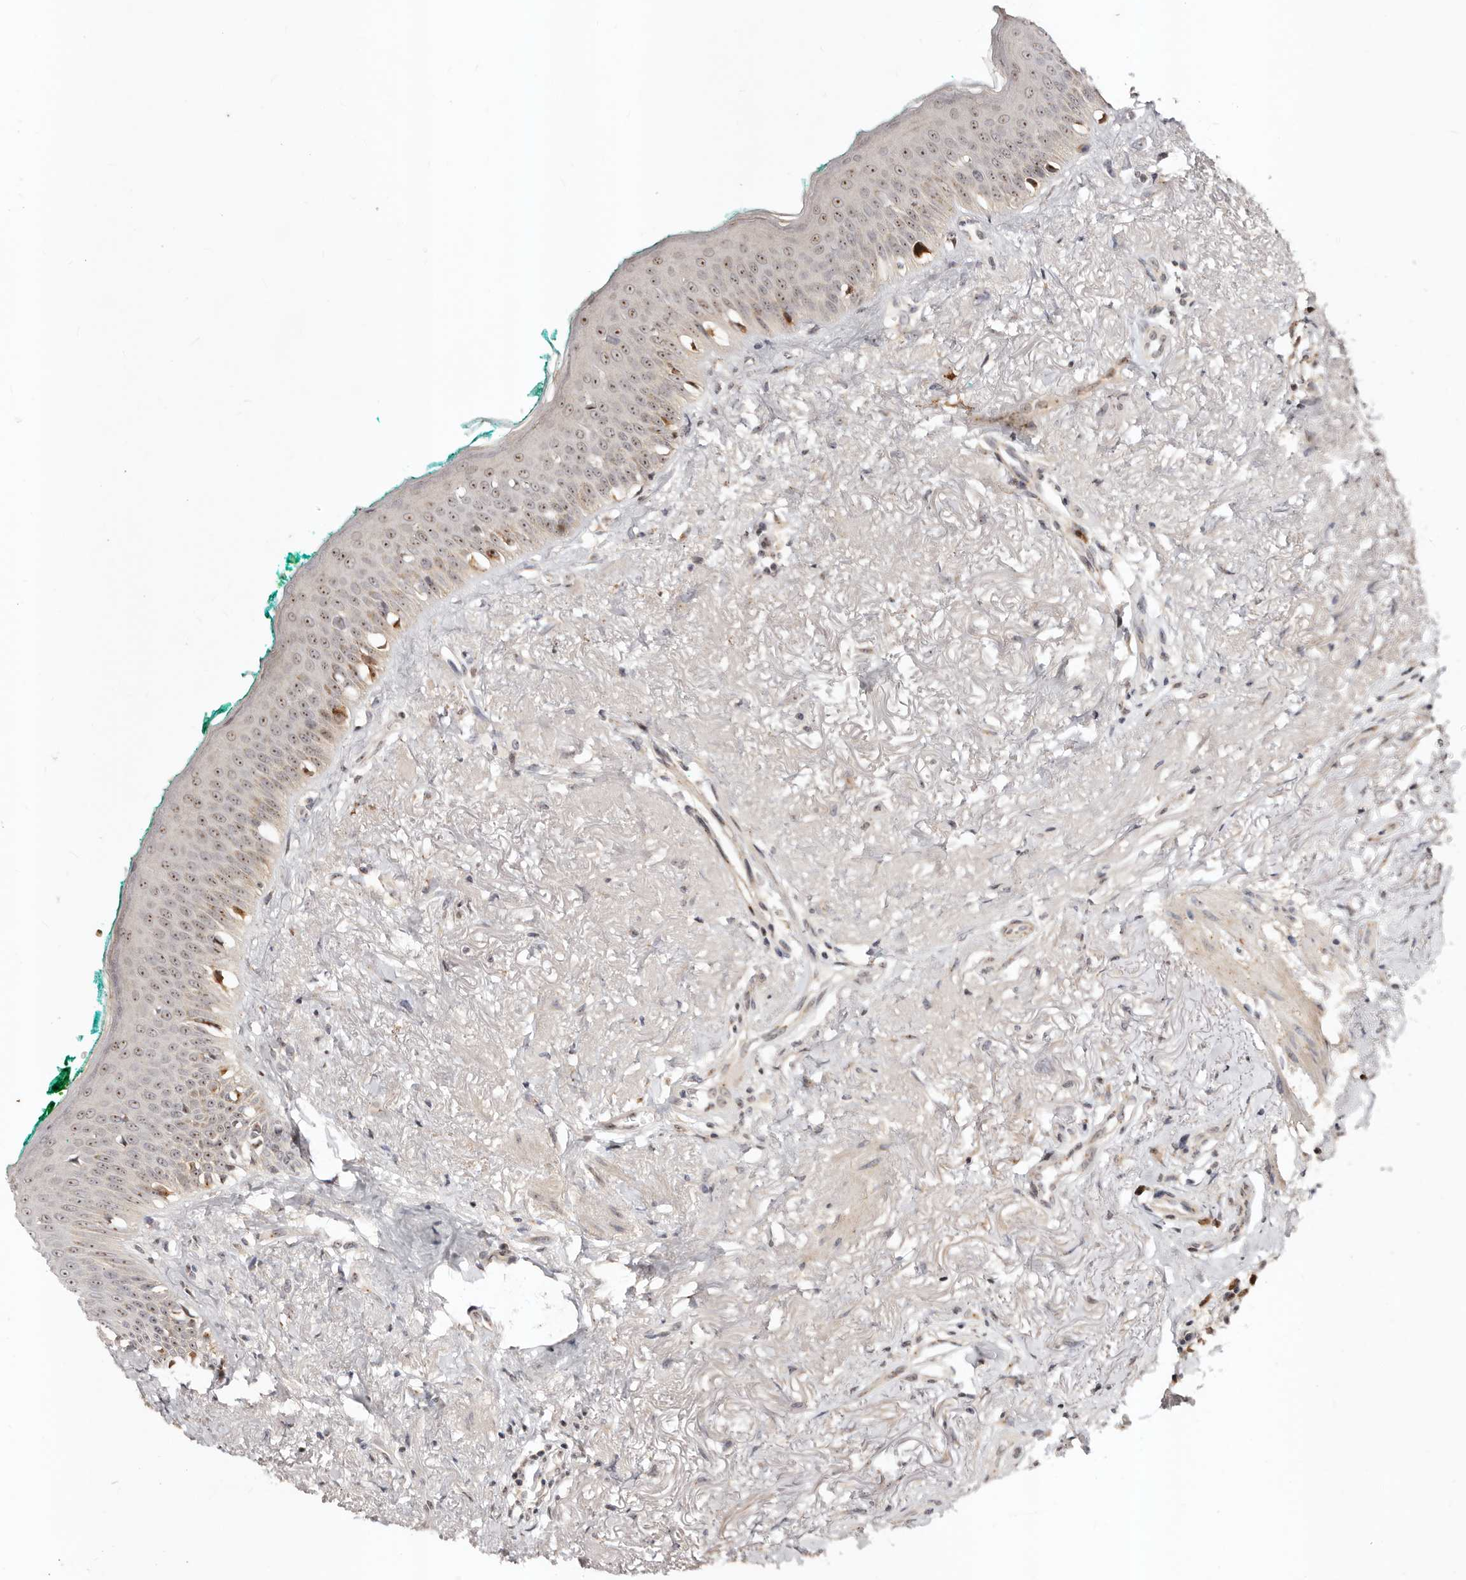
{"staining": {"intensity": "strong", "quantity": ">75%", "location": "nuclear"}, "tissue": "oral mucosa", "cell_type": "Squamous epithelial cells", "image_type": "normal", "snomed": [{"axis": "morphology", "description": "Normal tissue, NOS"}, {"axis": "topography", "description": "Oral tissue"}], "caption": "Immunohistochemical staining of normal oral mucosa exhibits >75% levels of strong nuclear protein staining in approximately >75% of squamous epithelial cells. (brown staining indicates protein expression, while blue staining denotes nuclei).", "gene": "APOL6", "patient": {"sex": "female", "age": 70}}